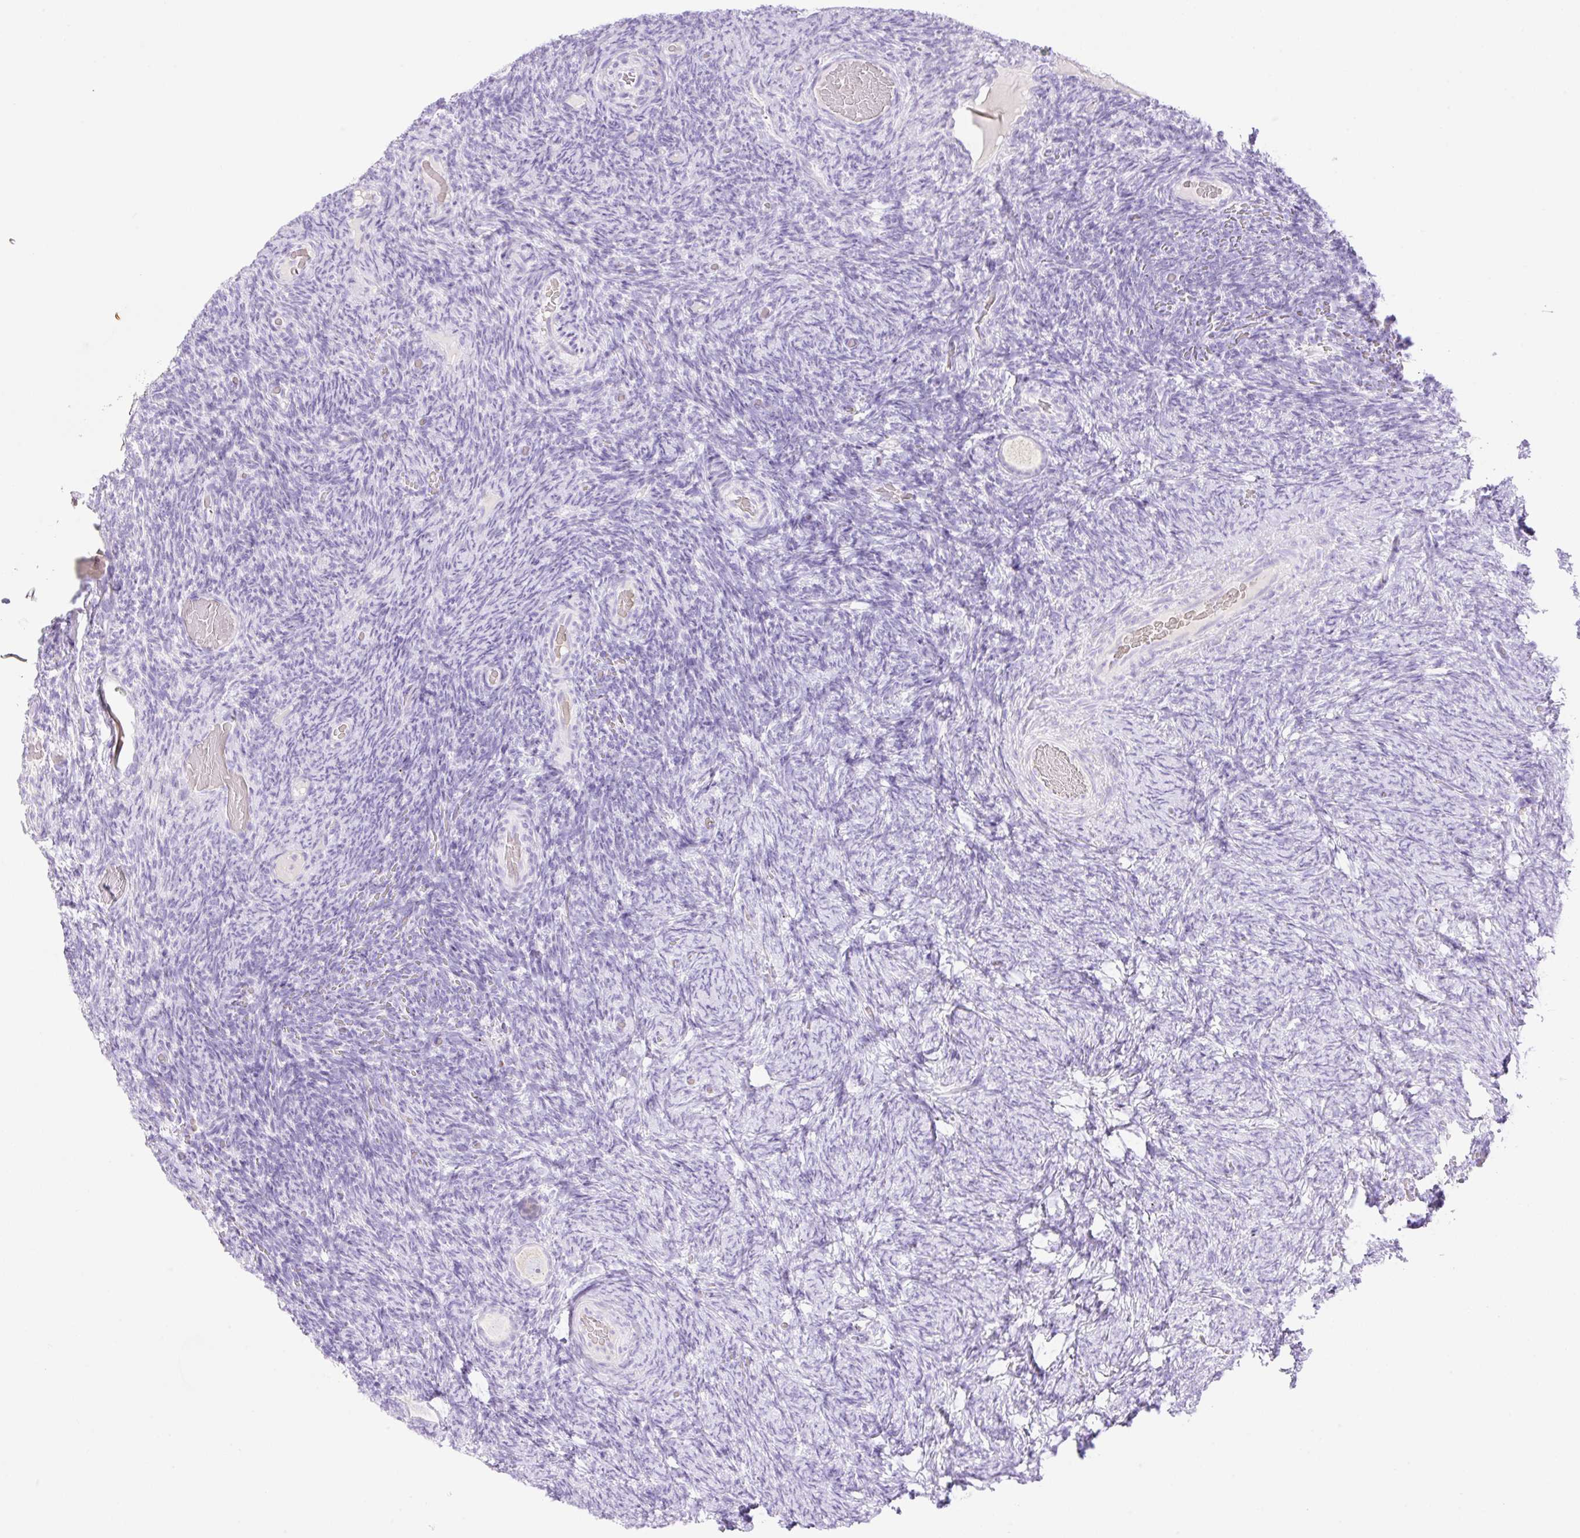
{"staining": {"intensity": "negative", "quantity": "none", "location": "none"}, "tissue": "ovary", "cell_type": "Follicle cells", "image_type": "normal", "snomed": [{"axis": "morphology", "description": "Normal tissue, NOS"}, {"axis": "topography", "description": "Ovary"}], "caption": "Immunohistochemistry (IHC) photomicrograph of normal ovary: human ovary stained with DAB reveals no significant protein staining in follicle cells.", "gene": "CDX1", "patient": {"sex": "female", "age": 34}}